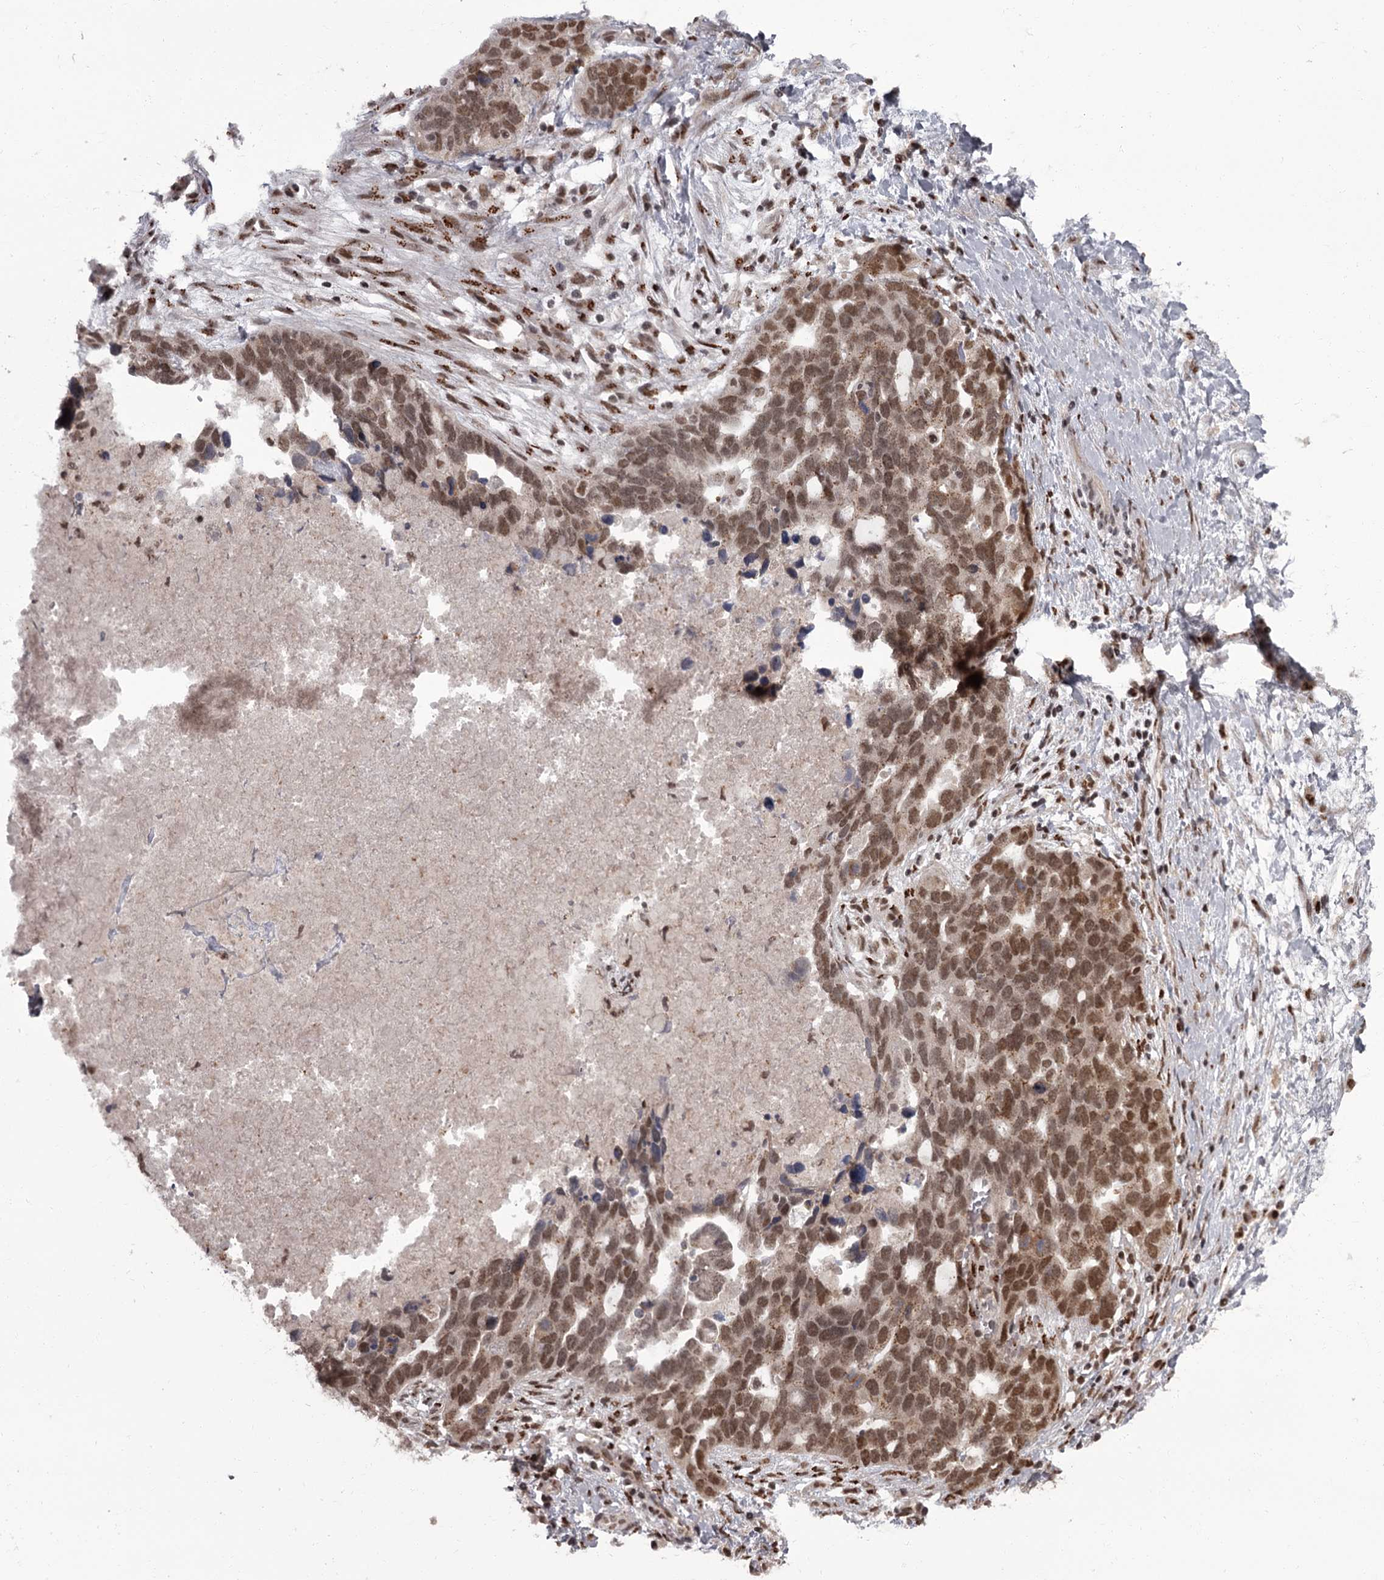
{"staining": {"intensity": "moderate", "quantity": ">75%", "location": "nuclear"}, "tissue": "ovarian cancer", "cell_type": "Tumor cells", "image_type": "cancer", "snomed": [{"axis": "morphology", "description": "Cystadenocarcinoma, serous, NOS"}, {"axis": "topography", "description": "Ovary"}], "caption": "Protein staining of ovarian serous cystadenocarcinoma tissue displays moderate nuclear staining in approximately >75% of tumor cells.", "gene": "CEP83", "patient": {"sex": "female", "age": 54}}